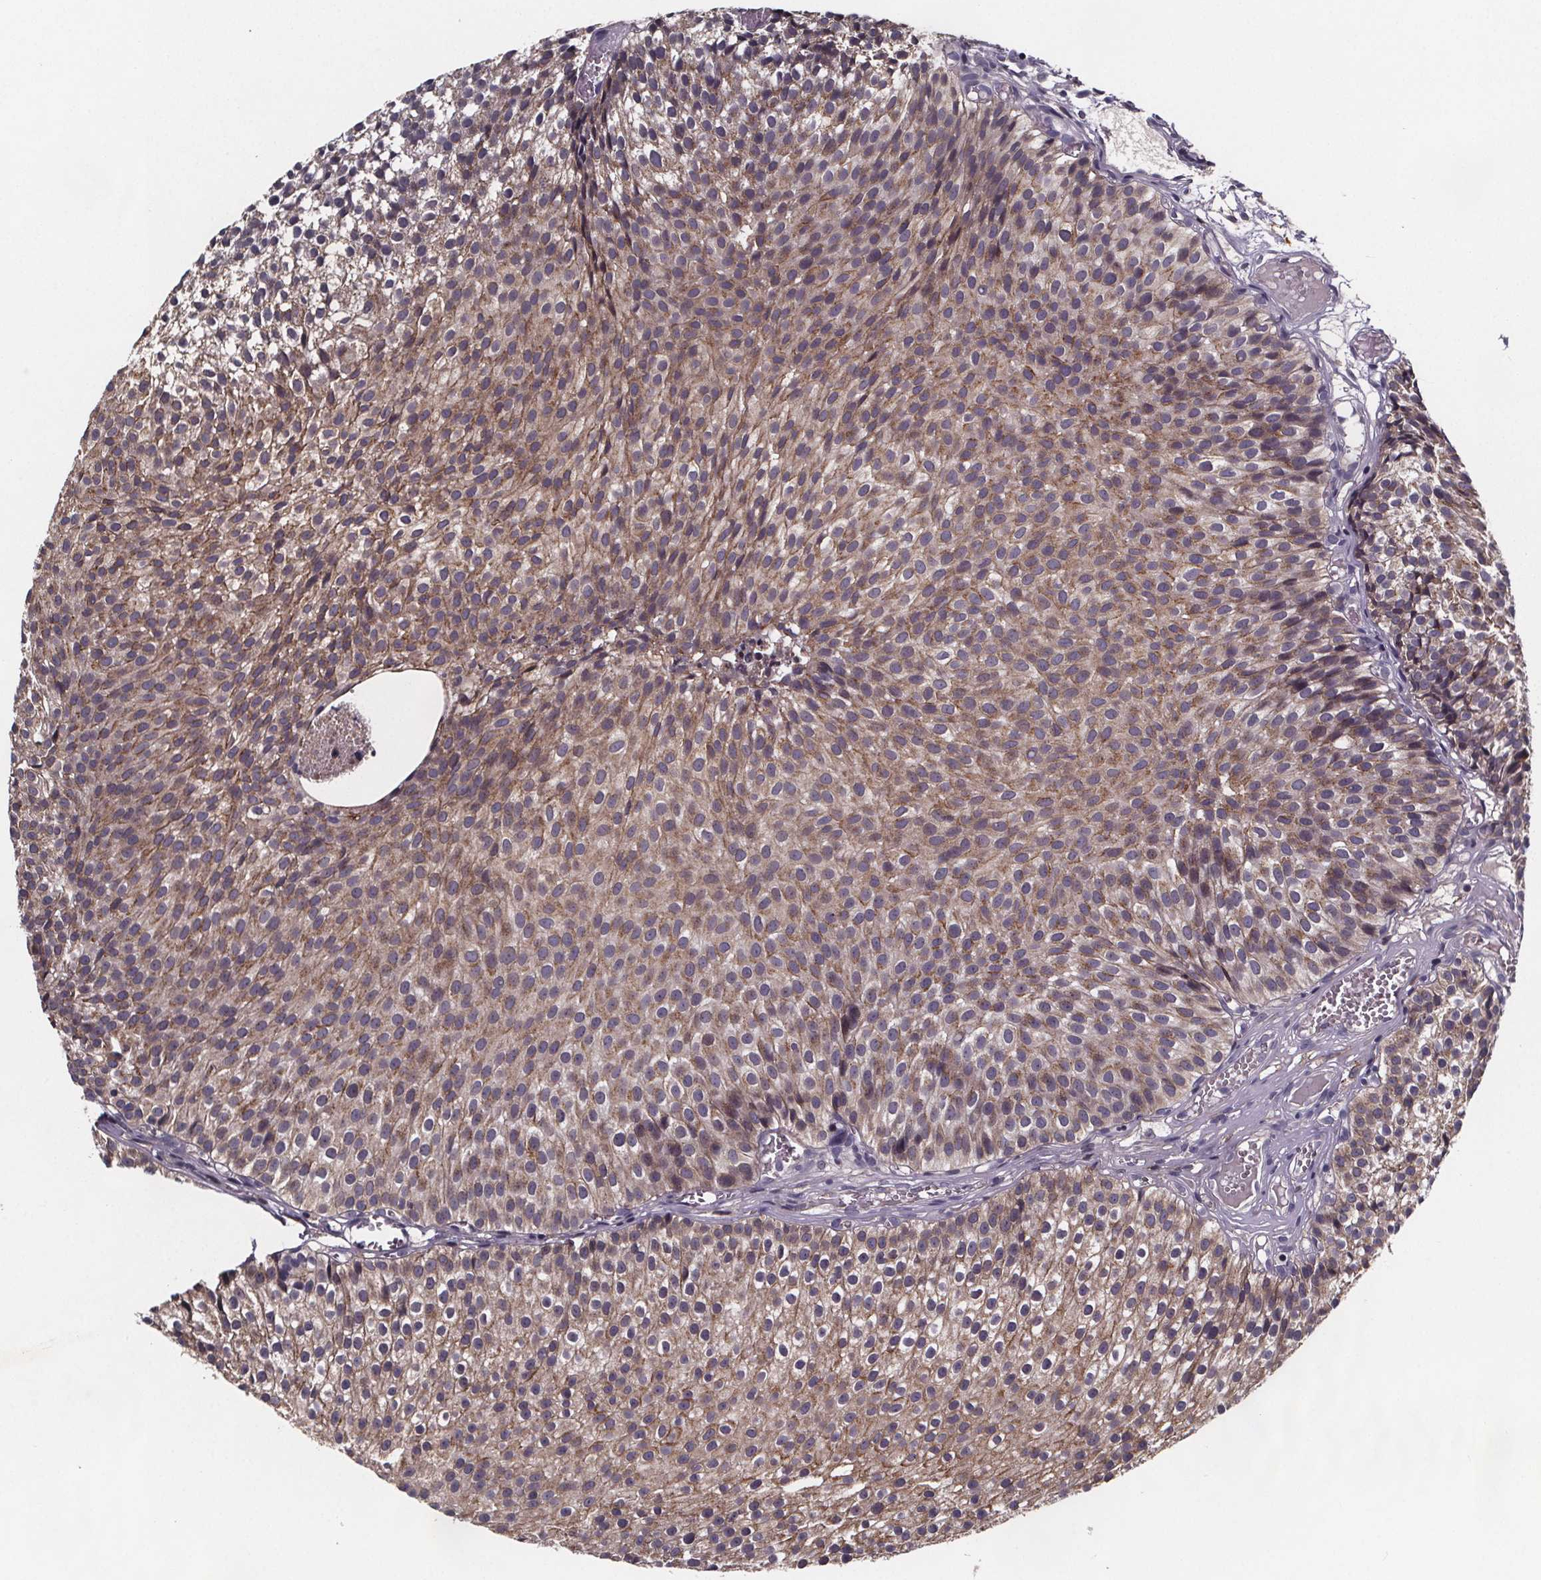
{"staining": {"intensity": "moderate", "quantity": "25%-75%", "location": "cytoplasmic/membranous"}, "tissue": "urothelial cancer", "cell_type": "Tumor cells", "image_type": "cancer", "snomed": [{"axis": "morphology", "description": "Urothelial carcinoma, Low grade"}, {"axis": "topography", "description": "Urinary bladder"}], "caption": "Brown immunohistochemical staining in low-grade urothelial carcinoma exhibits moderate cytoplasmic/membranous staining in about 25%-75% of tumor cells.", "gene": "FASTKD3", "patient": {"sex": "male", "age": 63}}